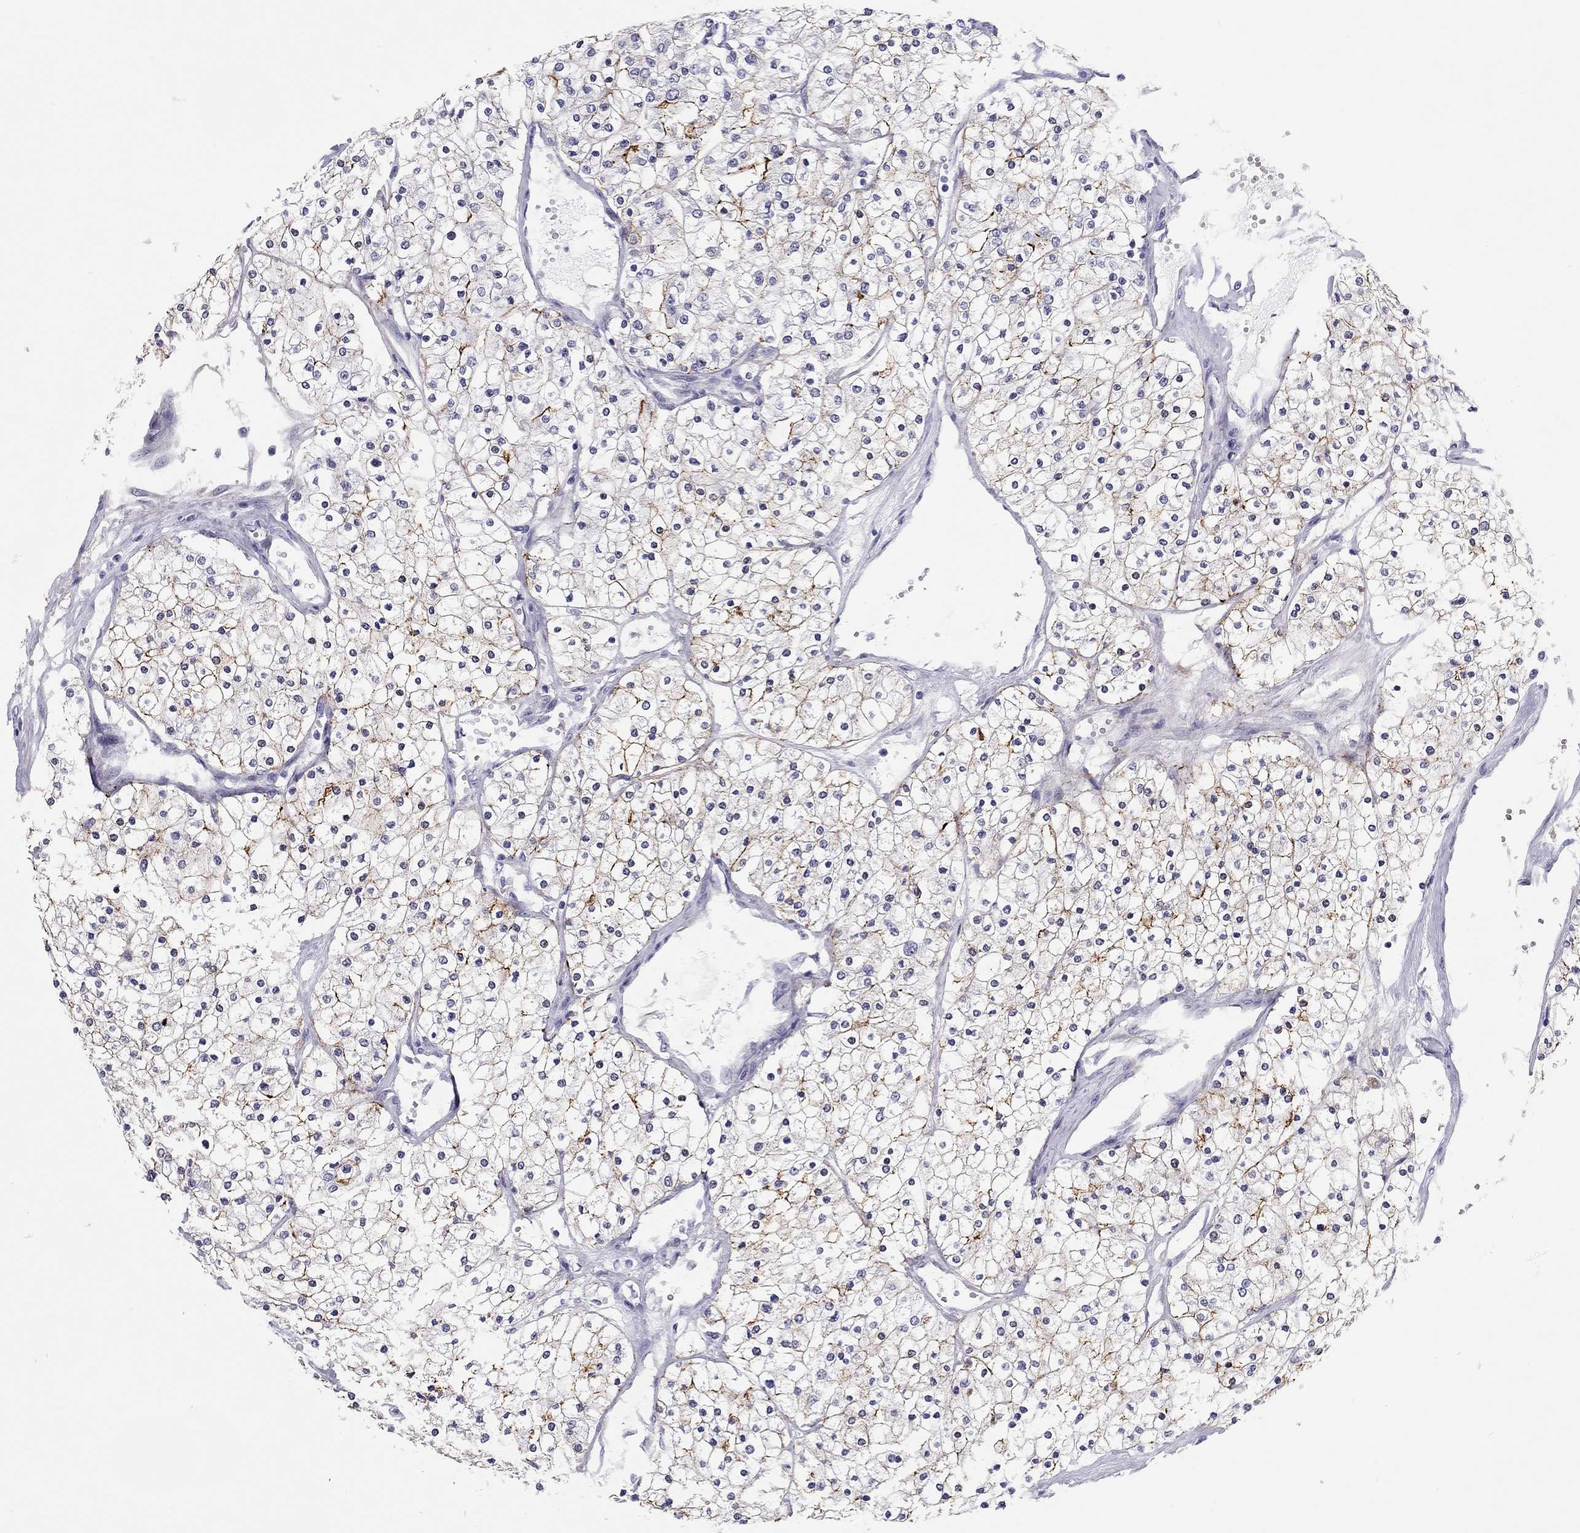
{"staining": {"intensity": "moderate", "quantity": "25%-75%", "location": "cytoplasmic/membranous"}, "tissue": "renal cancer", "cell_type": "Tumor cells", "image_type": "cancer", "snomed": [{"axis": "morphology", "description": "Adenocarcinoma, NOS"}, {"axis": "topography", "description": "Kidney"}], "caption": "Tumor cells show medium levels of moderate cytoplasmic/membranous staining in about 25%-75% of cells in human renal adenocarcinoma. The staining was performed using DAB, with brown indicating positive protein expression. Nuclei are stained blue with hematoxylin.", "gene": "SCARB1", "patient": {"sex": "male", "age": 80}}